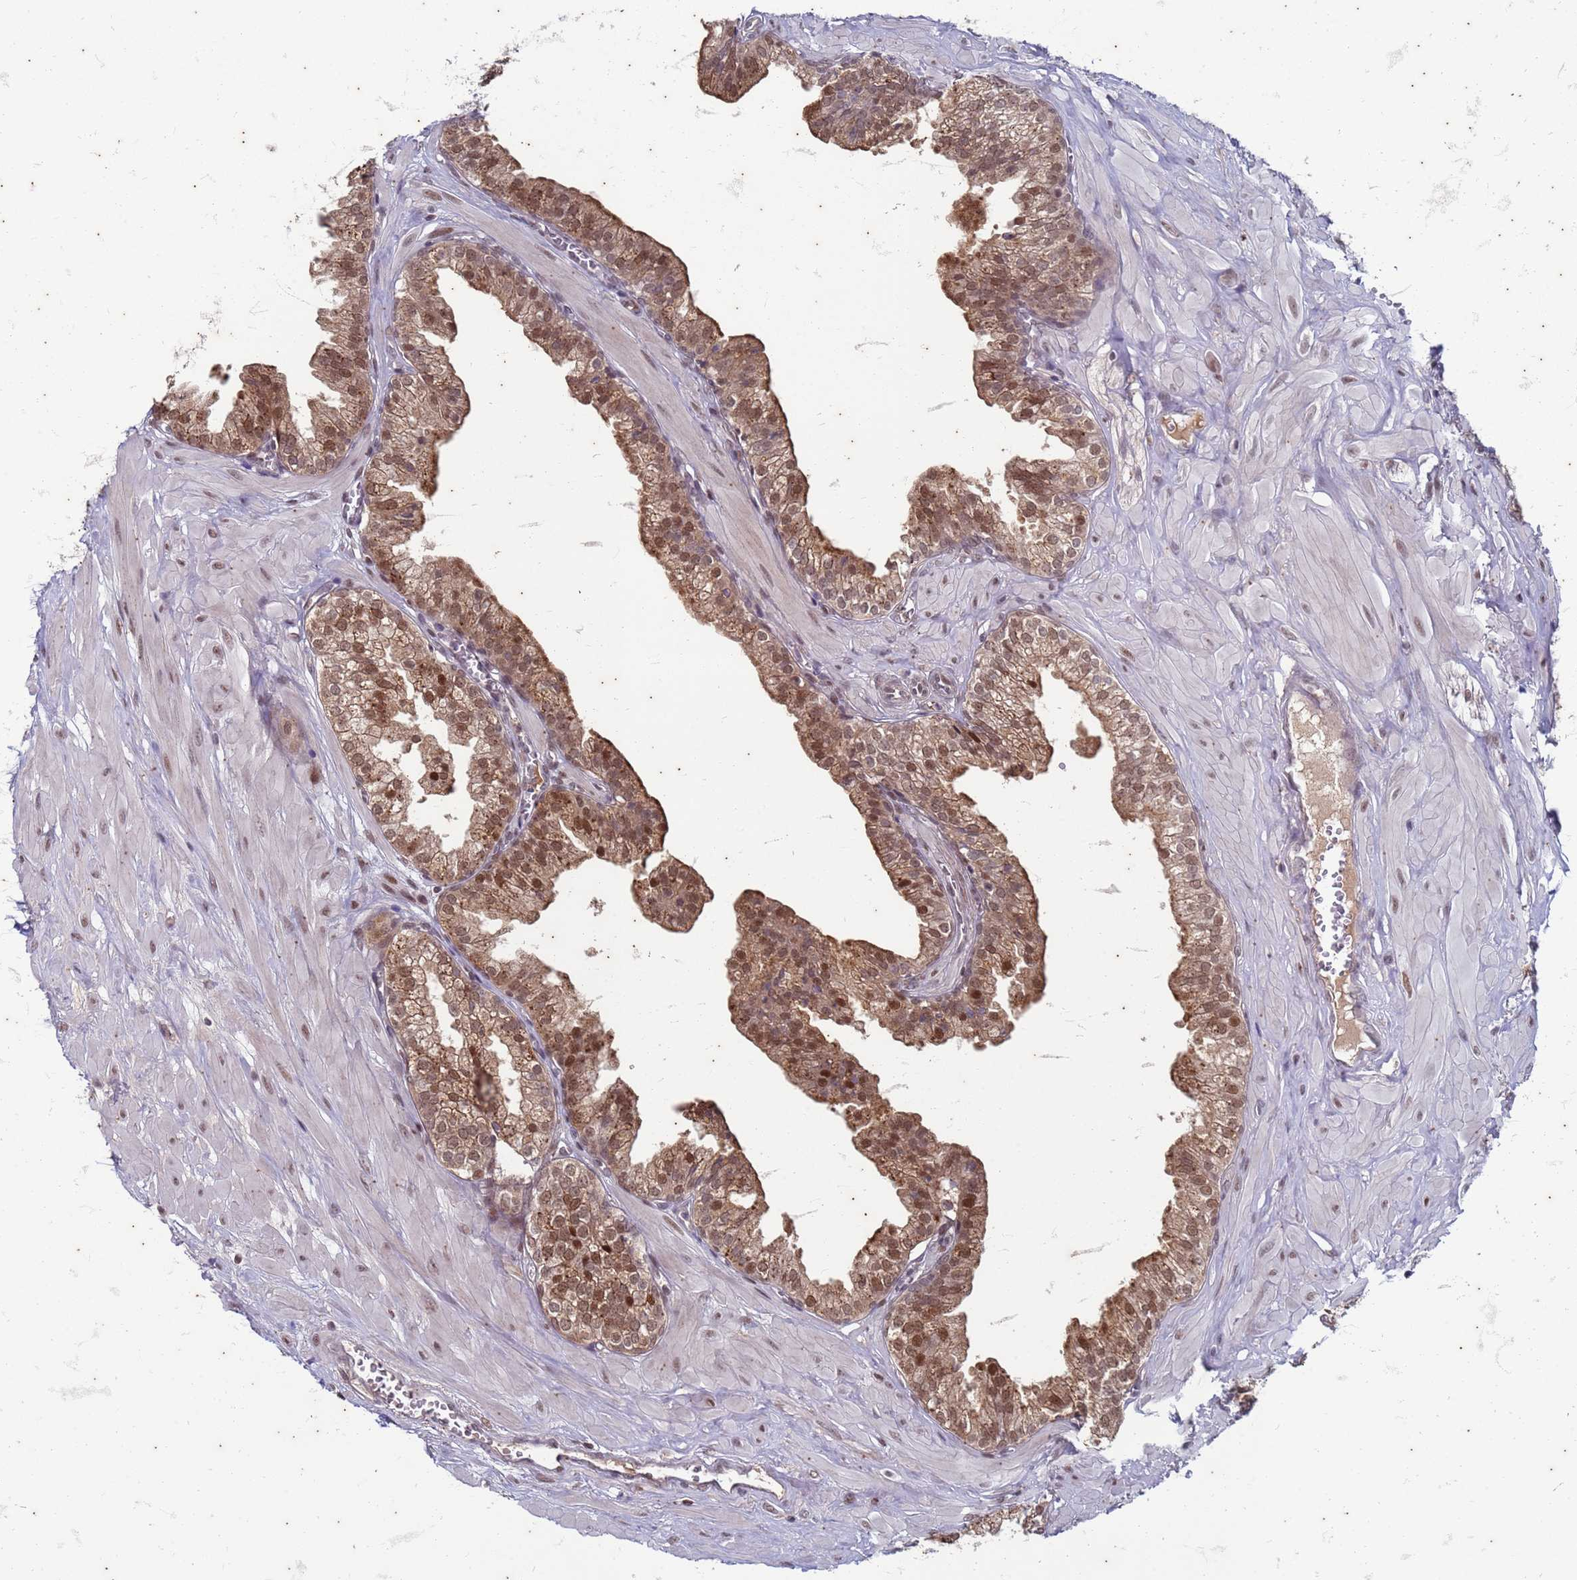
{"staining": {"intensity": "moderate", "quantity": ">75%", "location": "nuclear"}, "tissue": "prostate", "cell_type": "Glandular cells", "image_type": "normal", "snomed": [{"axis": "morphology", "description": "Normal tissue, NOS"}, {"axis": "topography", "description": "Prostate"}, {"axis": "topography", "description": "Peripheral nerve tissue"}], "caption": "DAB (3,3'-diaminobenzidine) immunohistochemical staining of normal human prostate exhibits moderate nuclear protein expression in about >75% of glandular cells. (Brightfield microscopy of DAB IHC at high magnification).", "gene": "TRMT6", "patient": {"sex": "male", "age": 55}}